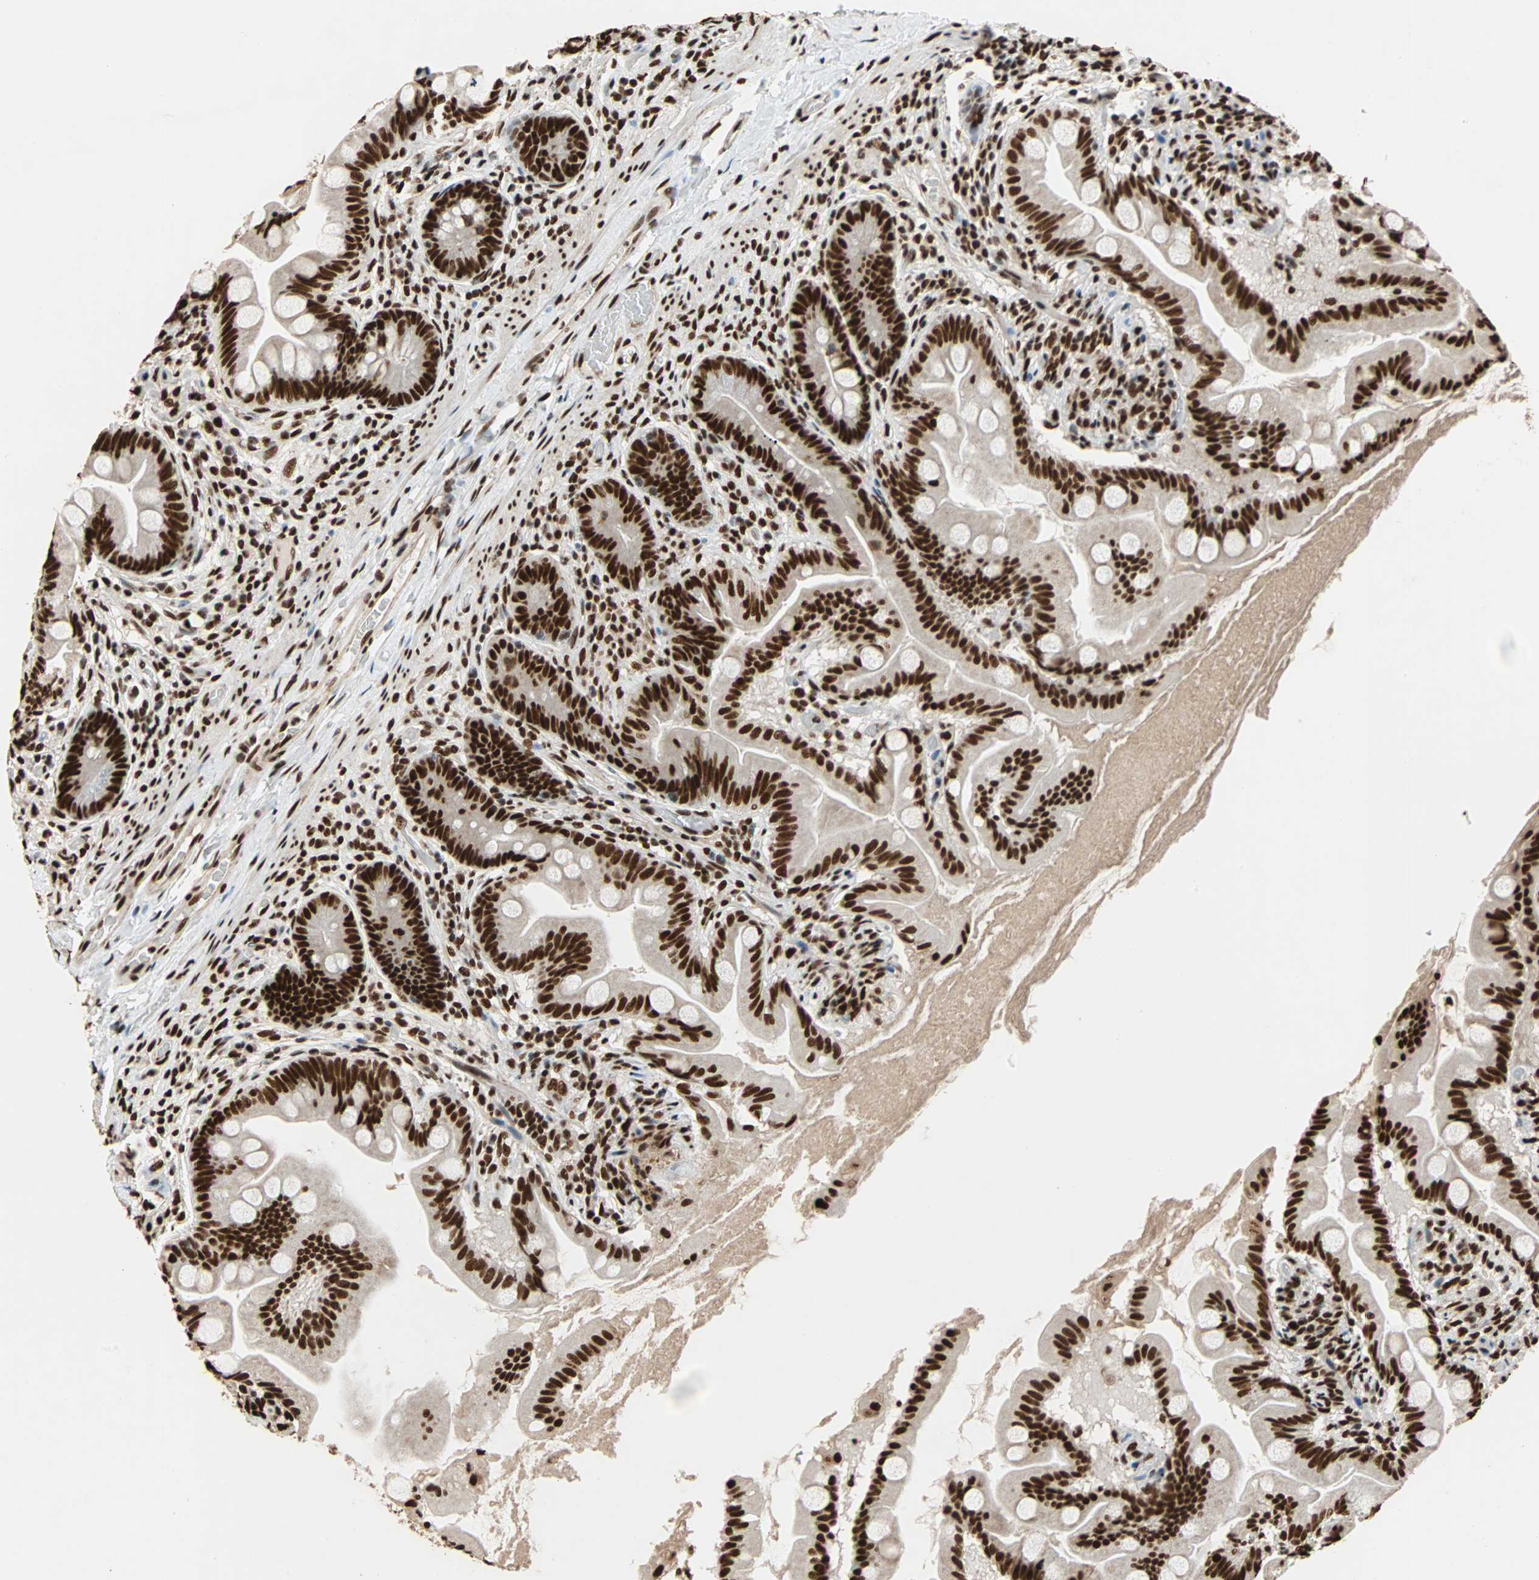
{"staining": {"intensity": "strong", "quantity": ">75%", "location": "nuclear"}, "tissue": "small intestine", "cell_type": "Glandular cells", "image_type": "normal", "snomed": [{"axis": "morphology", "description": "Normal tissue, NOS"}, {"axis": "topography", "description": "Small intestine"}], "caption": "Immunohistochemistry (IHC) (DAB) staining of benign human small intestine shows strong nuclear protein positivity in about >75% of glandular cells. (IHC, brightfield microscopy, high magnification).", "gene": "ILF2", "patient": {"sex": "female", "age": 56}}